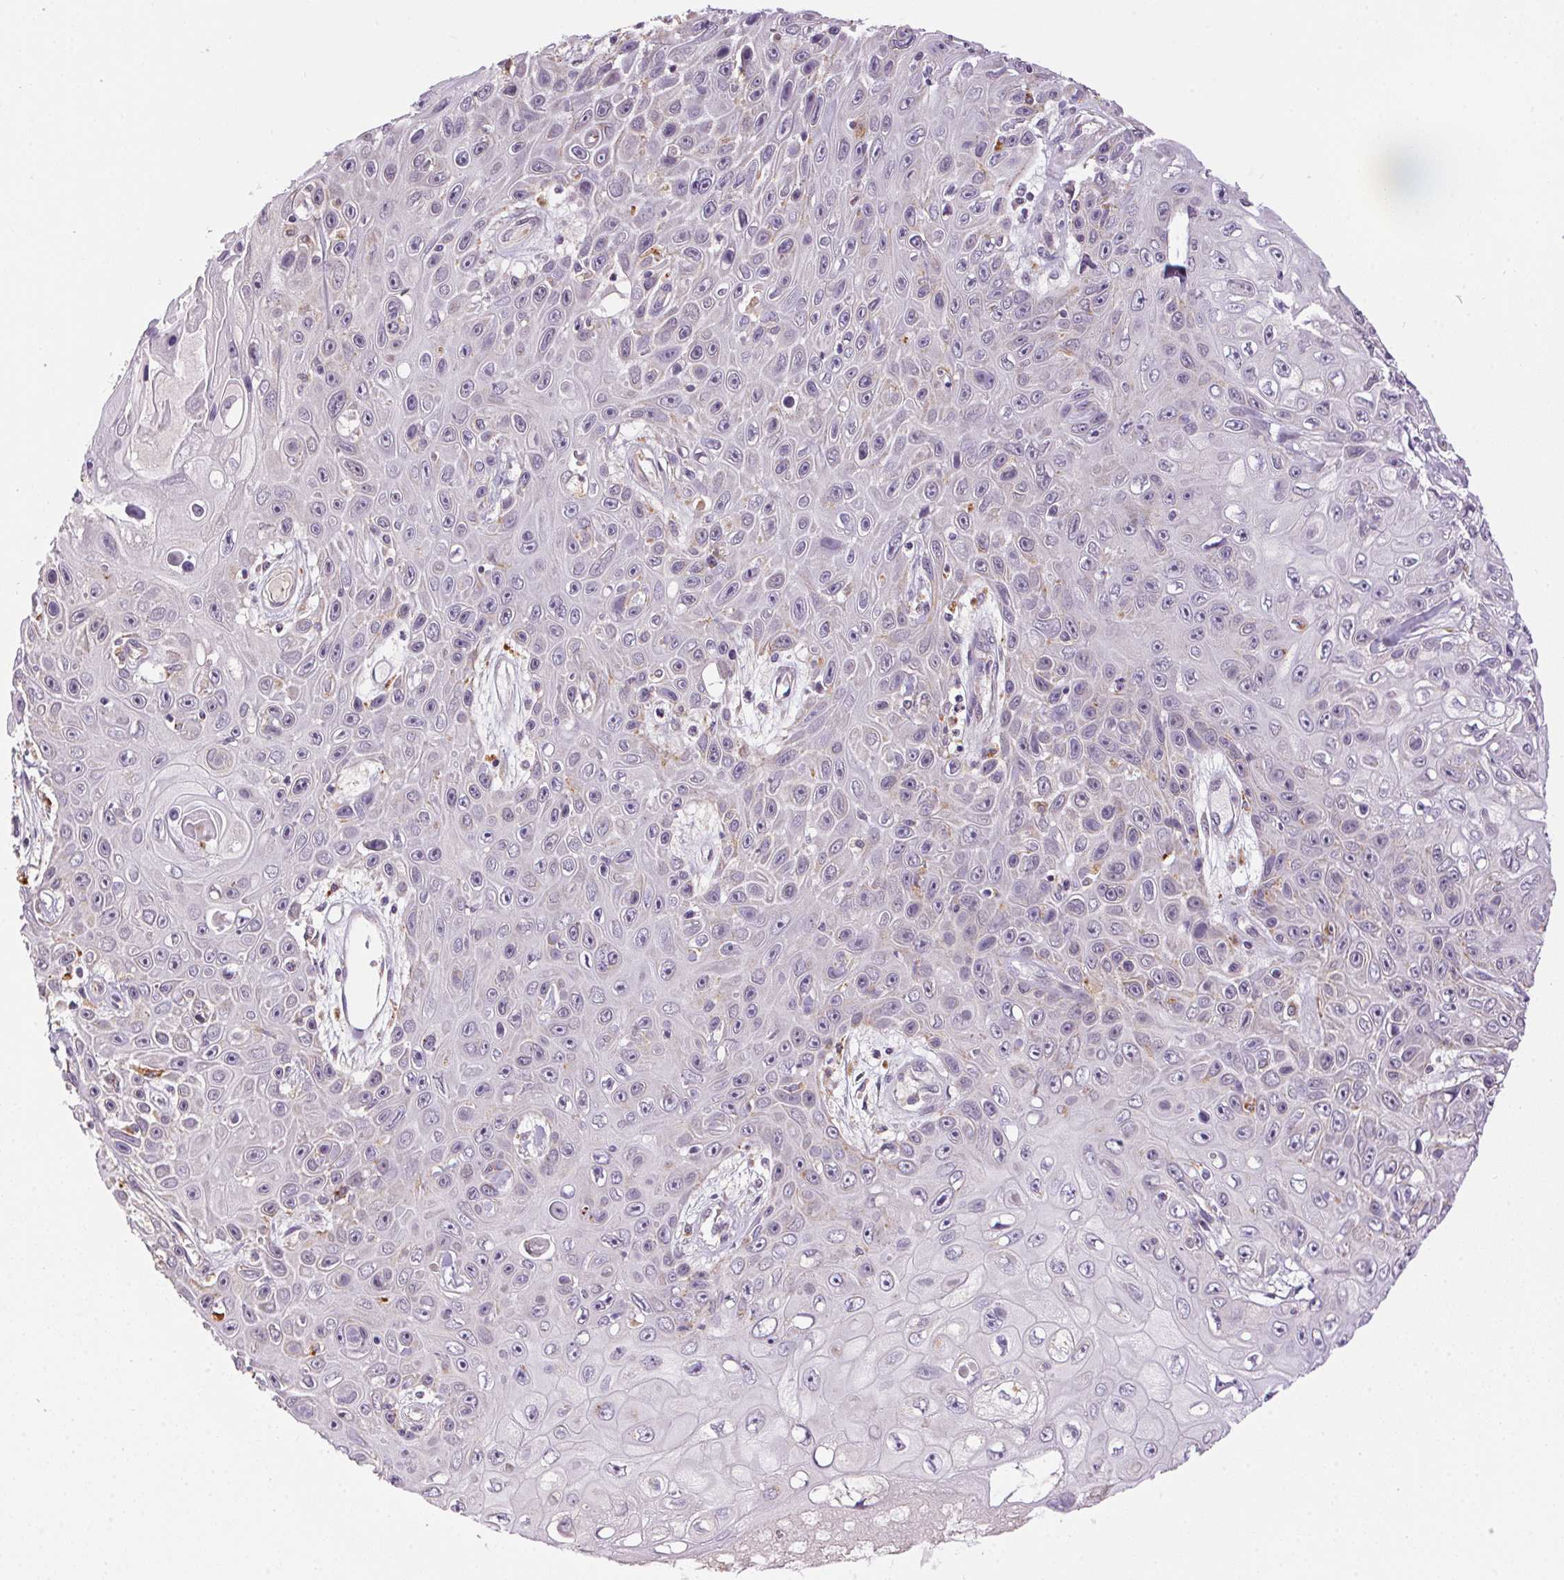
{"staining": {"intensity": "negative", "quantity": "none", "location": "none"}, "tissue": "skin cancer", "cell_type": "Tumor cells", "image_type": "cancer", "snomed": [{"axis": "morphology", "description": "Squamous cell carcinoma, NOS"}, {"axis": "topography", "description": "Skin"}], "caption": "A high-resolution image shows IHC staining of skin squamous cell carcinoma, which shows no significant staining in tumor cells. (DAB IHC with hematoxylin counter stain).", "gene": "ADH5", "patient": {"sex": "male", "age": 82}}